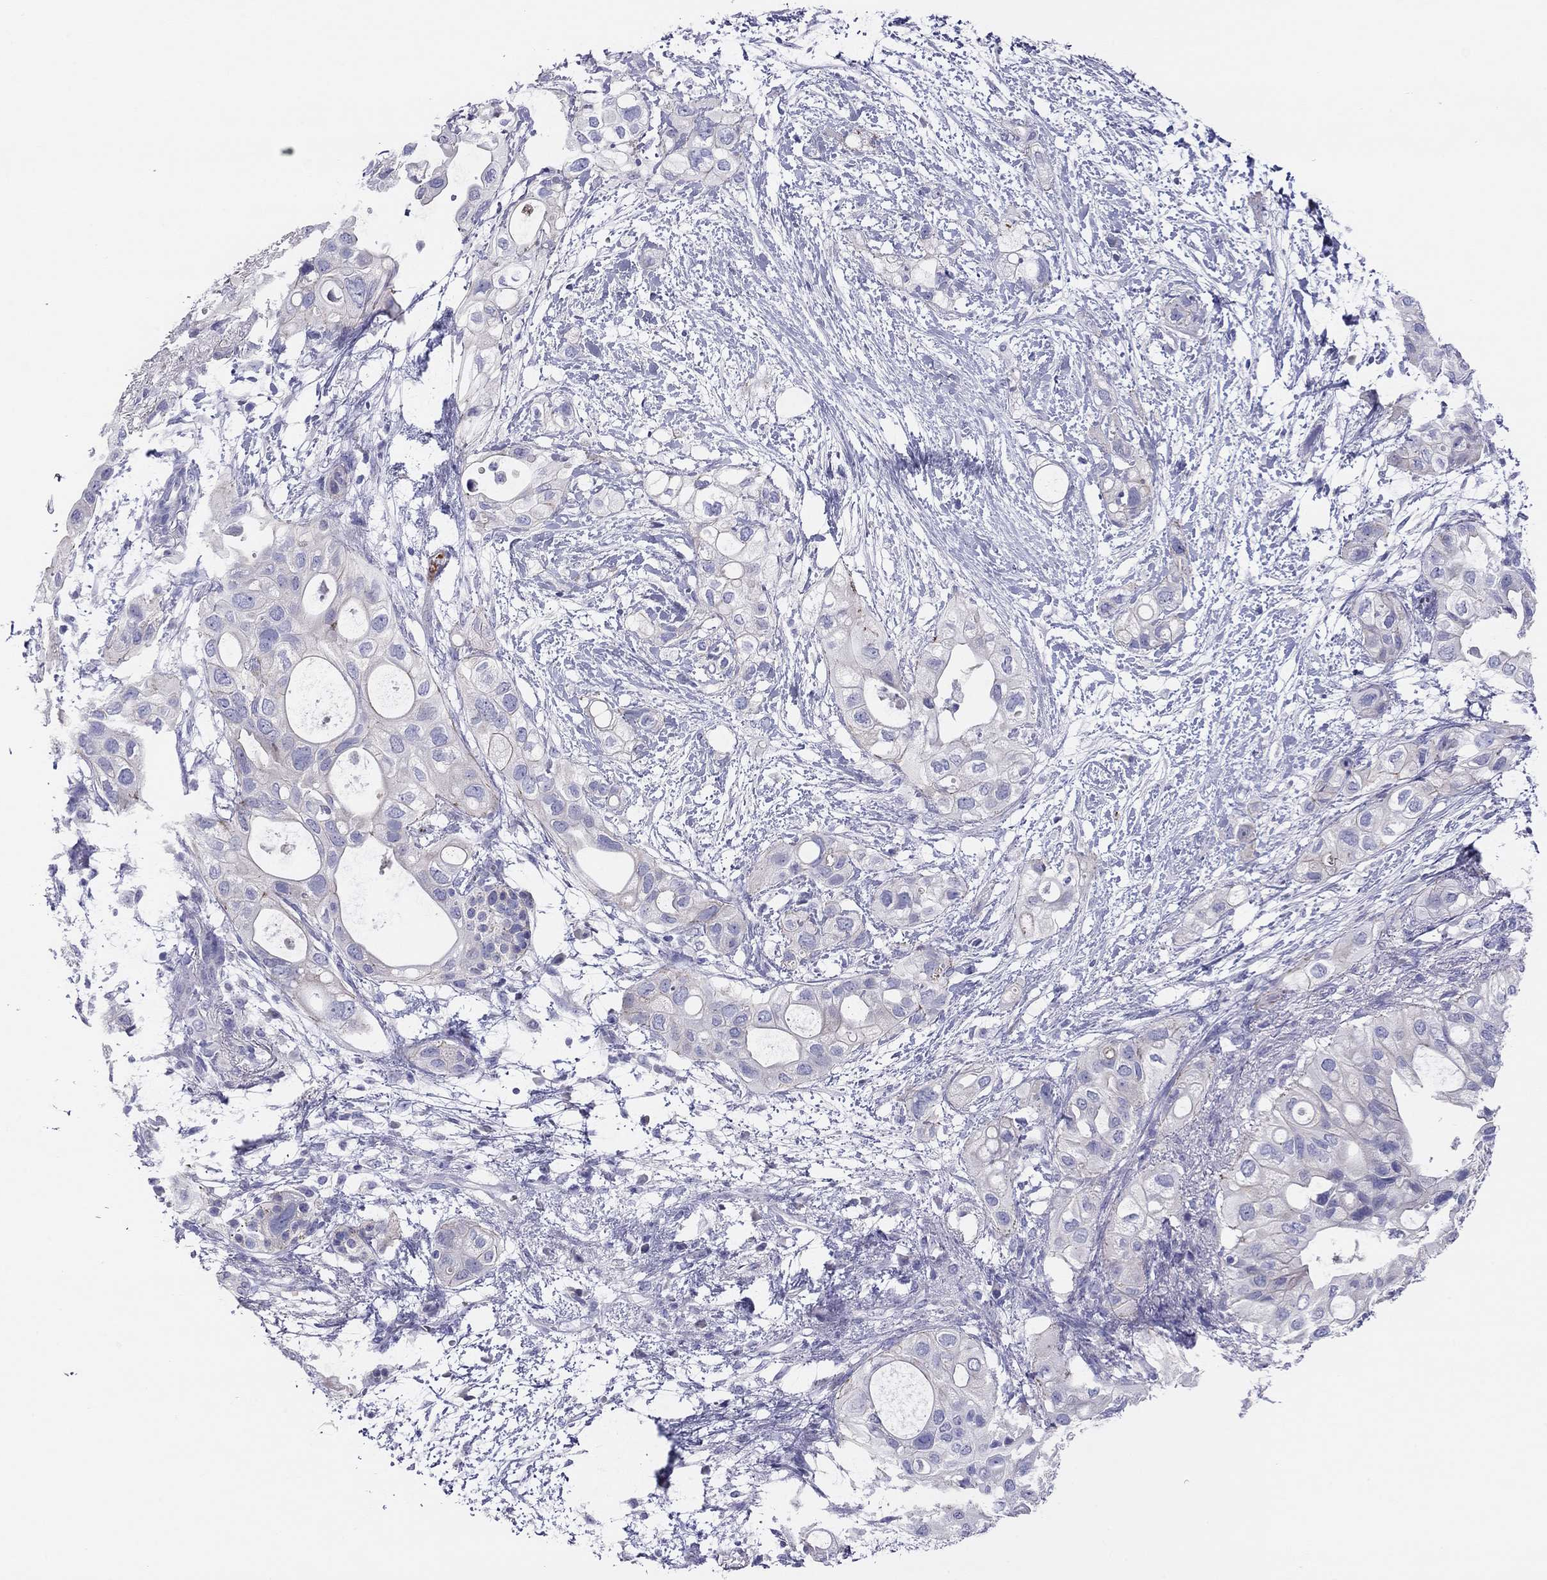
{"staining": {"intensity": "negative", "quantity": "none", "location": "none"}, "tissue": "pancreatic cancer", "cell_type": "Tumor cells", "image_type": "cancer", "snomed": [{"axis": "morphology", "description": "Adenocarcinoma, NOS"}, {"axis": "topography", "description": "Pancreas"}], "caption": "Tumor cells show no significant positivity in adenocarcinoma (pancreatic).", "gene": "MGAT4C", "patient": {"sex": "female", "age": 72}}